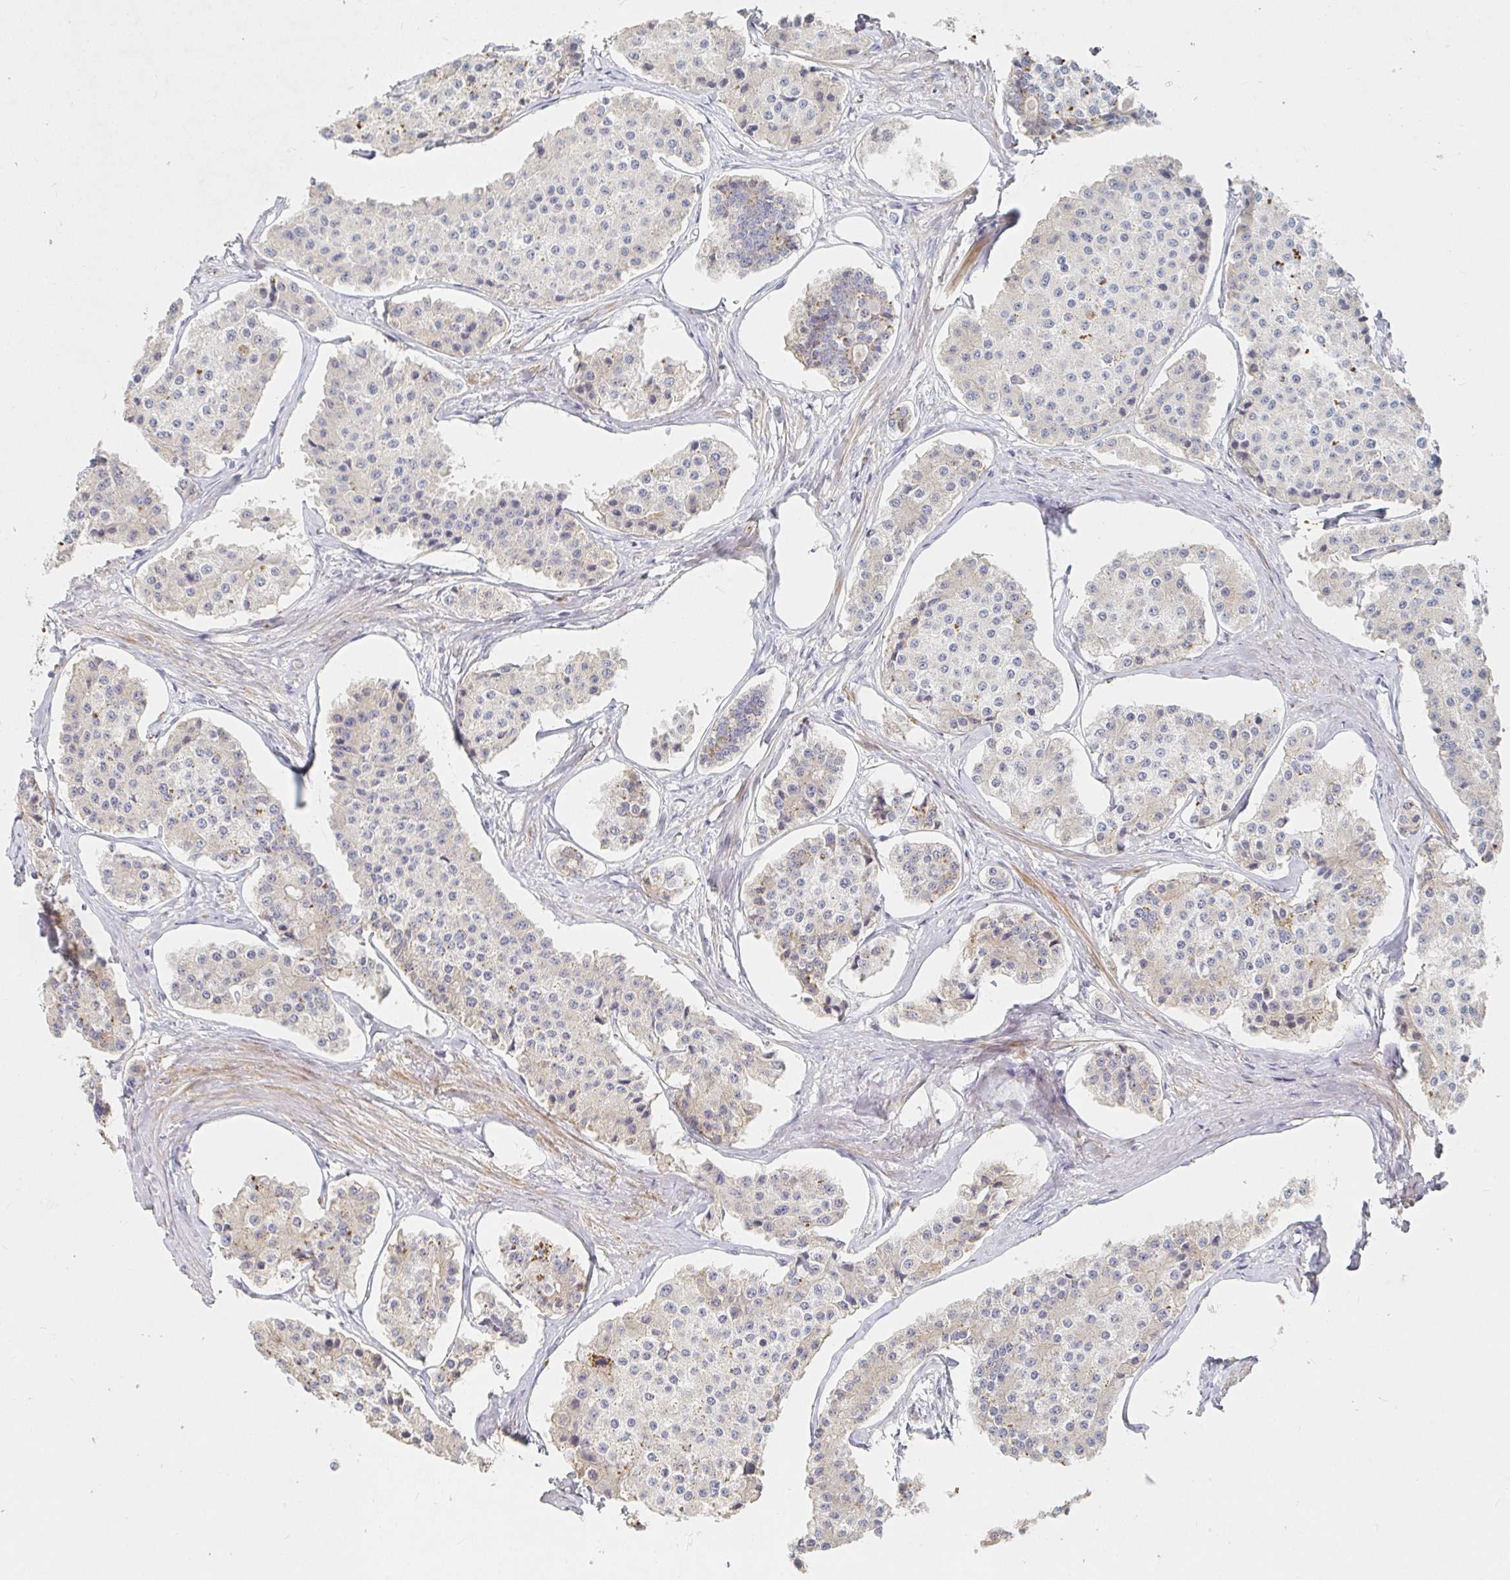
{"staining": {"intensity": "weak", "quantity": "<25%", "location": "cytoplasmic/membranous"}, "tissue": "carcinoid", "cell_type": "Tumor cells", "image_type": "cancer", "snomed": [{"axis": "morphology", "description": "Carcinoid, malignant, NOS"}, {"axis": "topography", "description": "Small intestine"}], "caption": "Carcinoid was stained to show a protein in brown. There is no significant positivity in tumor cells. The staining was performed using DAB (3,3'-diaminobenzidine) to visualize the protein expression in brown, while the nuclei were stained in blue with hematoxylin (Magnification: 20x).", "gene": "NME9", "patient": {"sex": "female", "age": 65}}